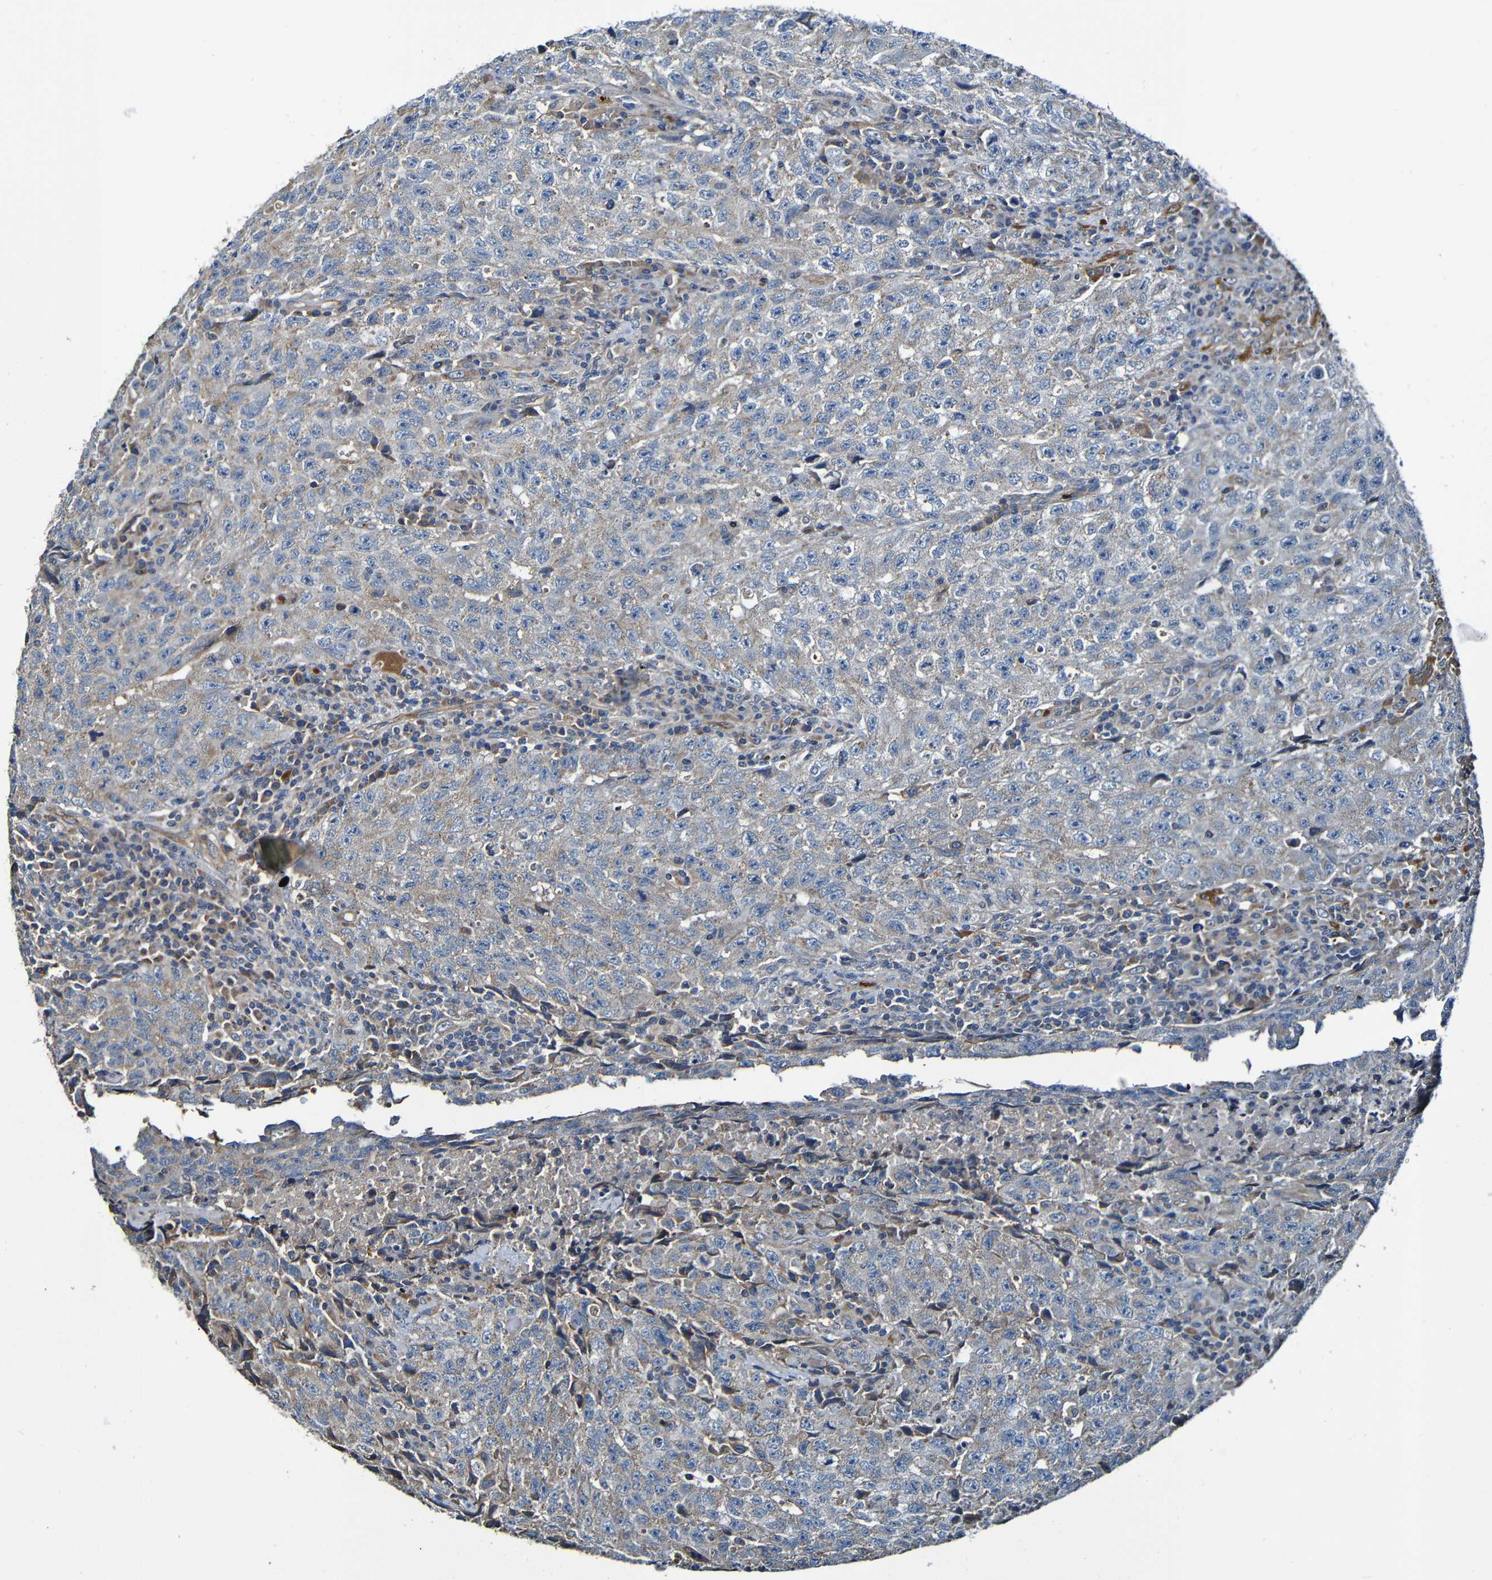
{"staining": {"intensity": "weak", "quantity": ">75%", "location": "cytoplasmic/membranous"}, "tissue": "testis cancer", "cell_type": "Tumor cells", "image_type": "cancer", "snomed": [{"axis": "morphology", "description": "Necrosis, NOS"}, {"axis": "morphology", "description": "Carcinoma, Embryonal, NOS"}, {"axis": "topography", "description": "Testis"}], "caption": "Human embryonal carcinoma (testis) stained for a protein (brown) demonstrates weak cytoplasmic/membranous positive expression in approximately >75% of tumor cells.", "gene": "ADAM15", "patient": {"sex": "male", "age": 19}}